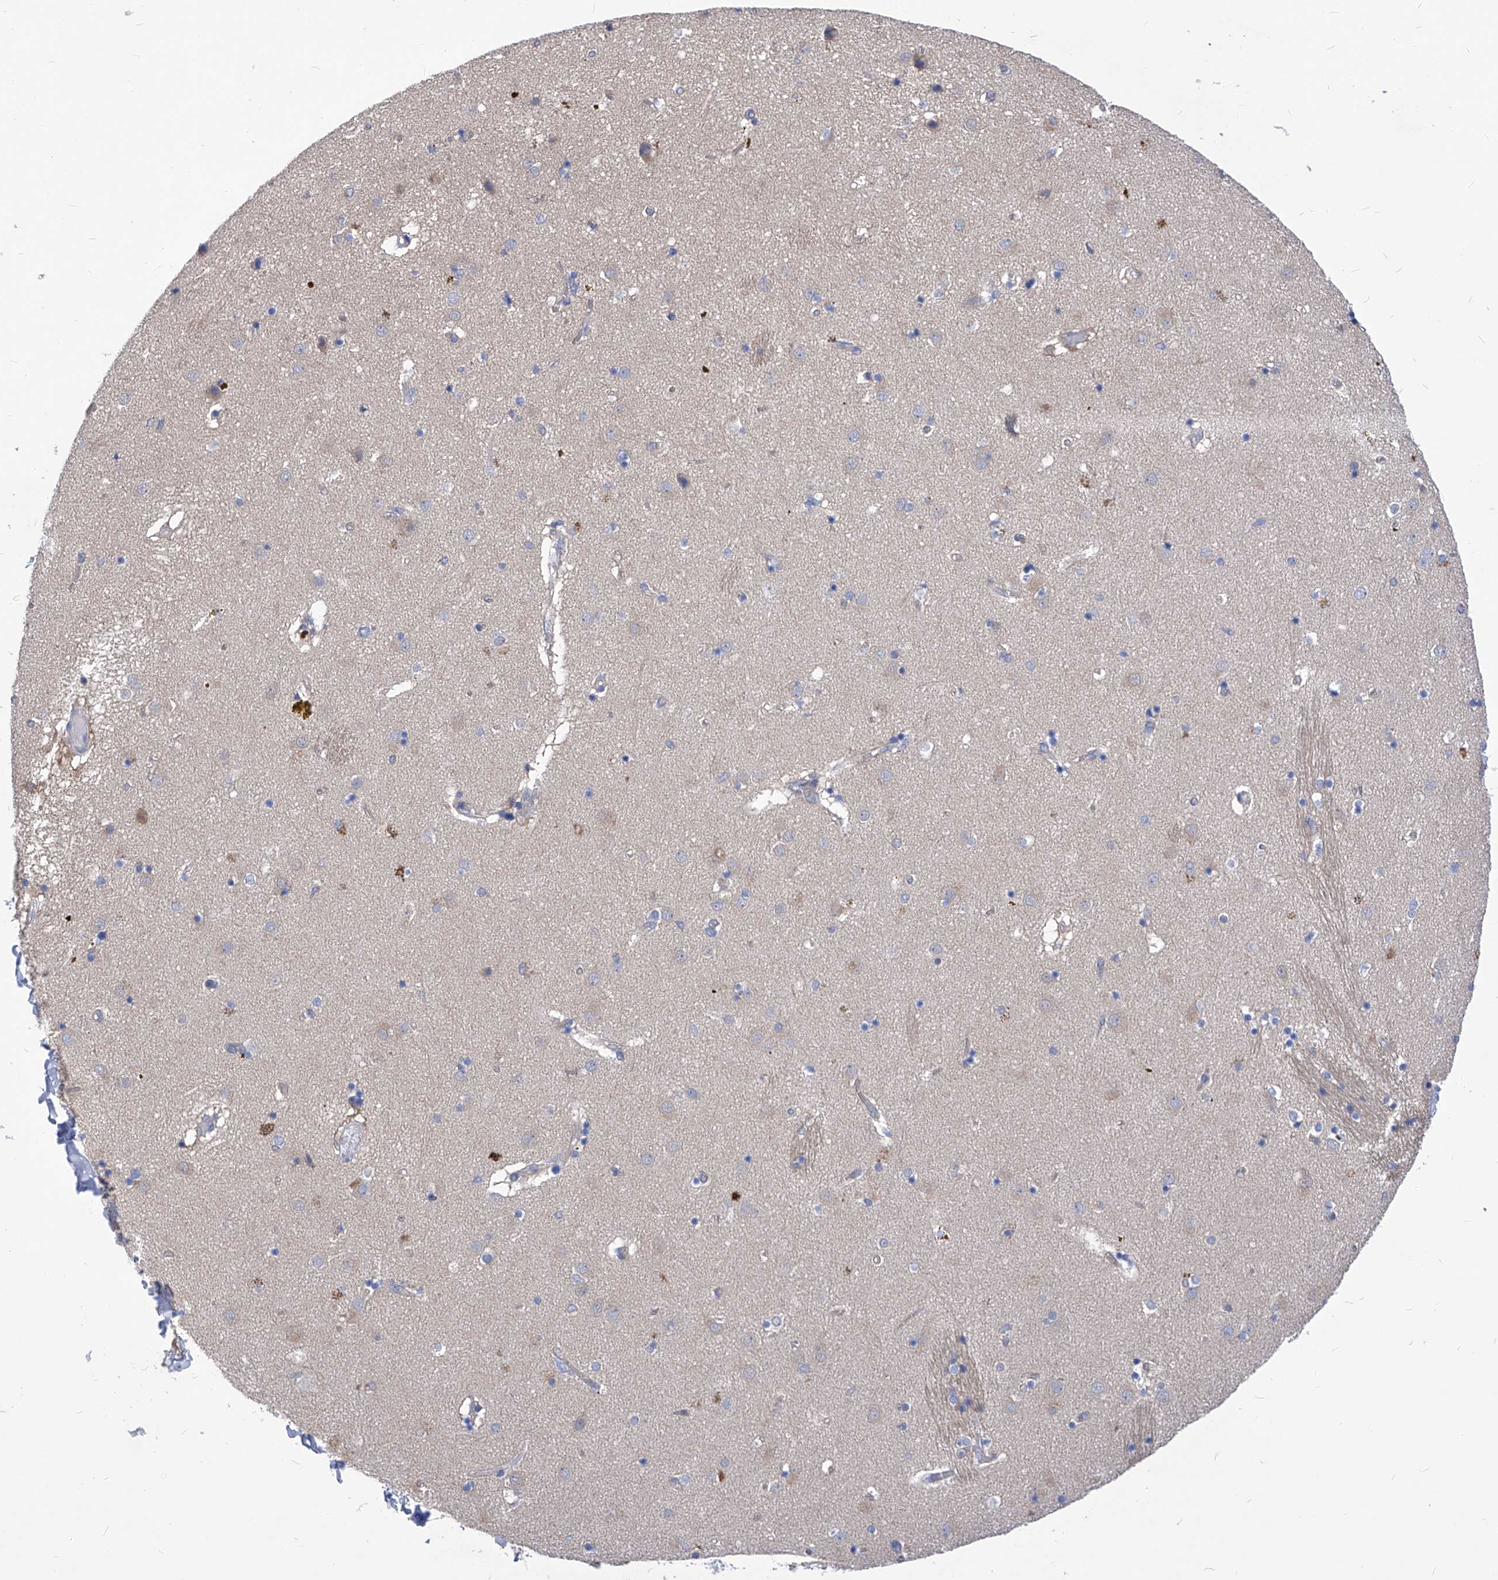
{"staining": {"intensity": "negative", "quantity": "none", "location": "none"}, "tissue": "caudate", "cell_type": "Glial cells", "image_type": "normal", "snomed": [{"axis": "morphology", "description": "Normal tissue, NOS"}, {"axis": "topography", "description": "Lateral ventricle wall"}], "caption": "Immunohistochemistry (IHC) image of unremarkable caudate: human caudate stained with DAB shows no significant protein positivity in glial cells.", "gene": "XPNPEP1", "patient": {"sex": "male", "age": 70}}